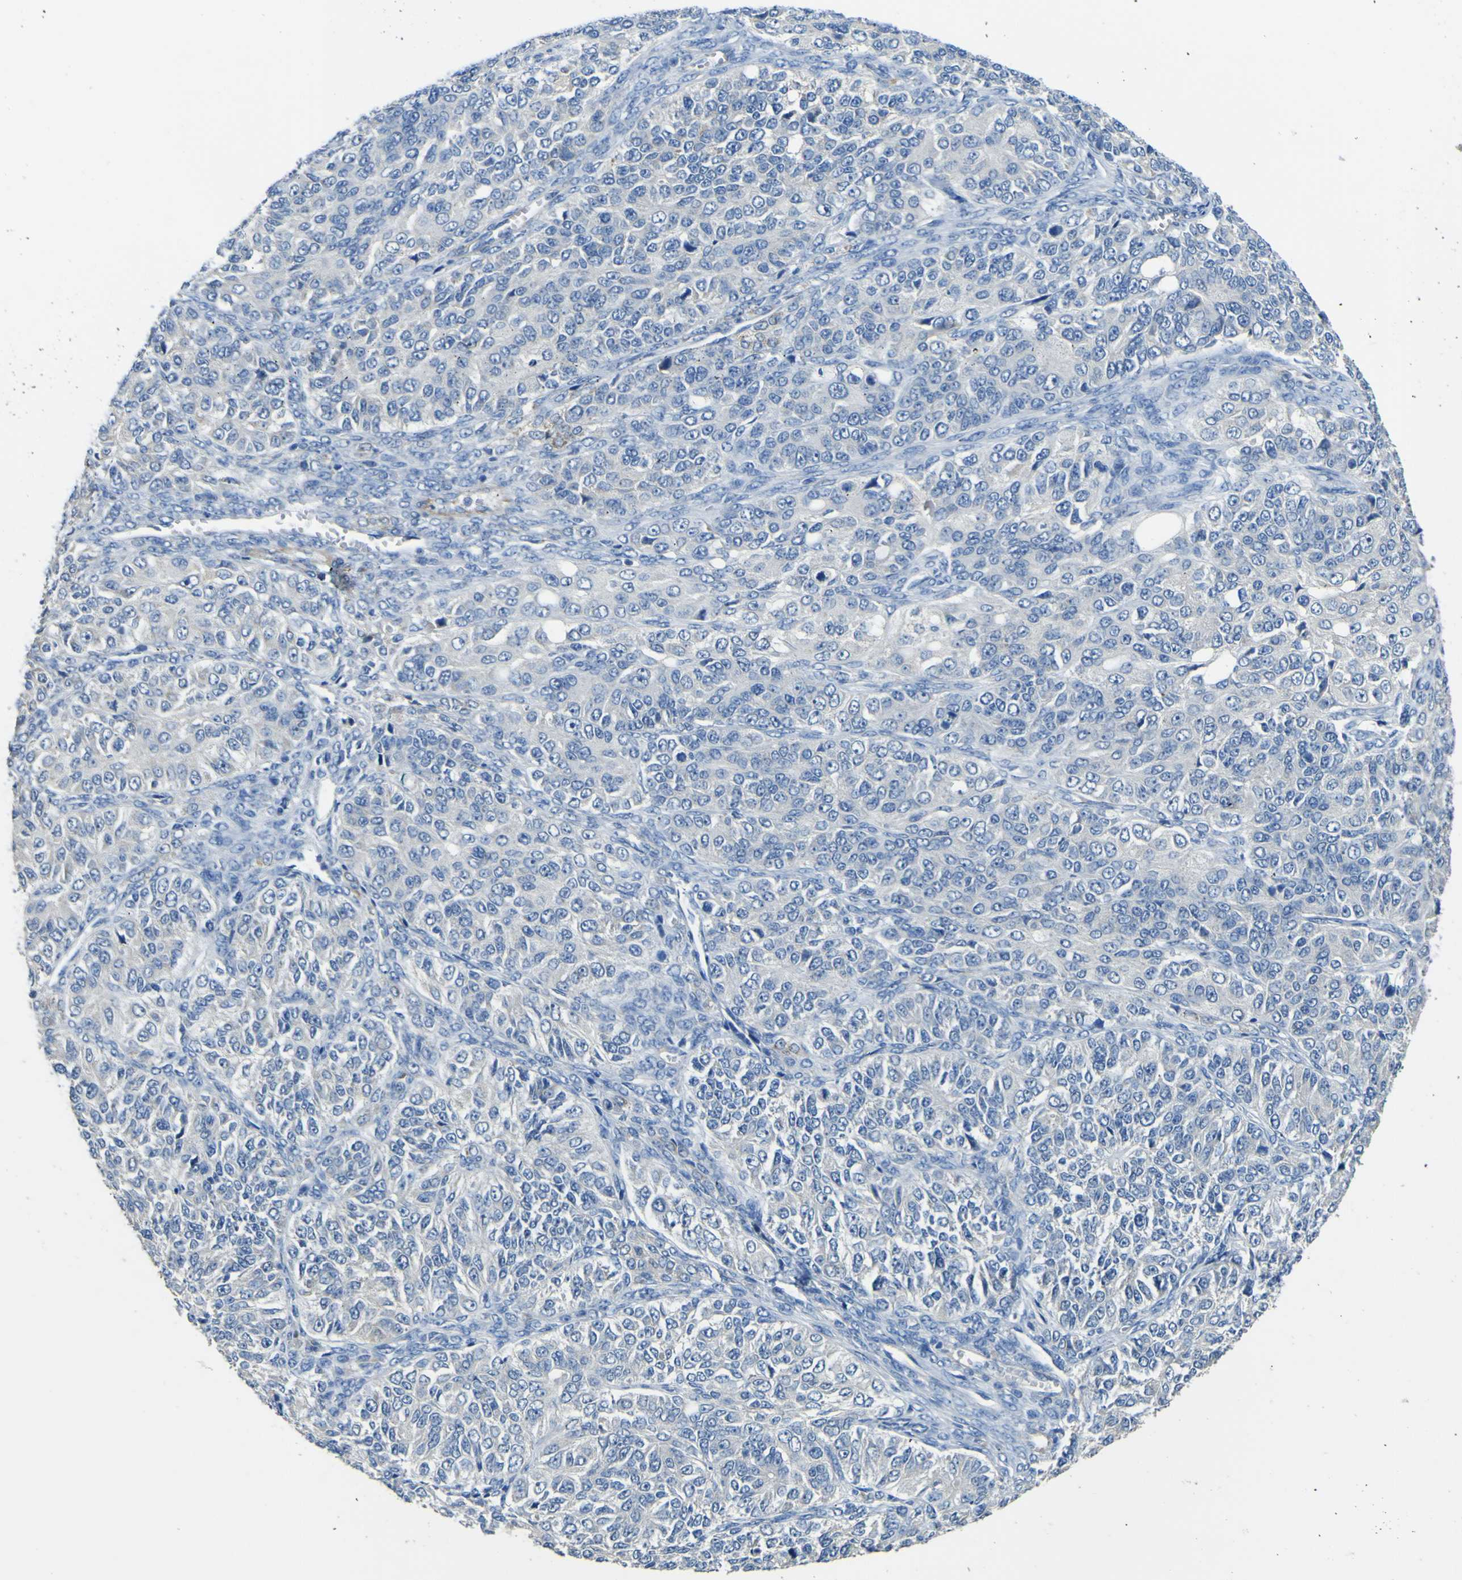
{"staining": {"intensity": "negative", "quantity": "none", "location": "none"}, "tissue": "ovarian cancer", "cell_type": "Tumor cells", "image_type": "cancer", "snomed": [{"axis": "morphology", "description": "Carcinoma, endometroid"}, {"axis": "topography", "description": "Ovary"}], "caption": "This is an IHC micrograph of human ovarian endometroid carcinoma. There is no expression in tumor cells.", "gene": "ALDH18A1", "patient": {"sex": "female", "age": 51}}